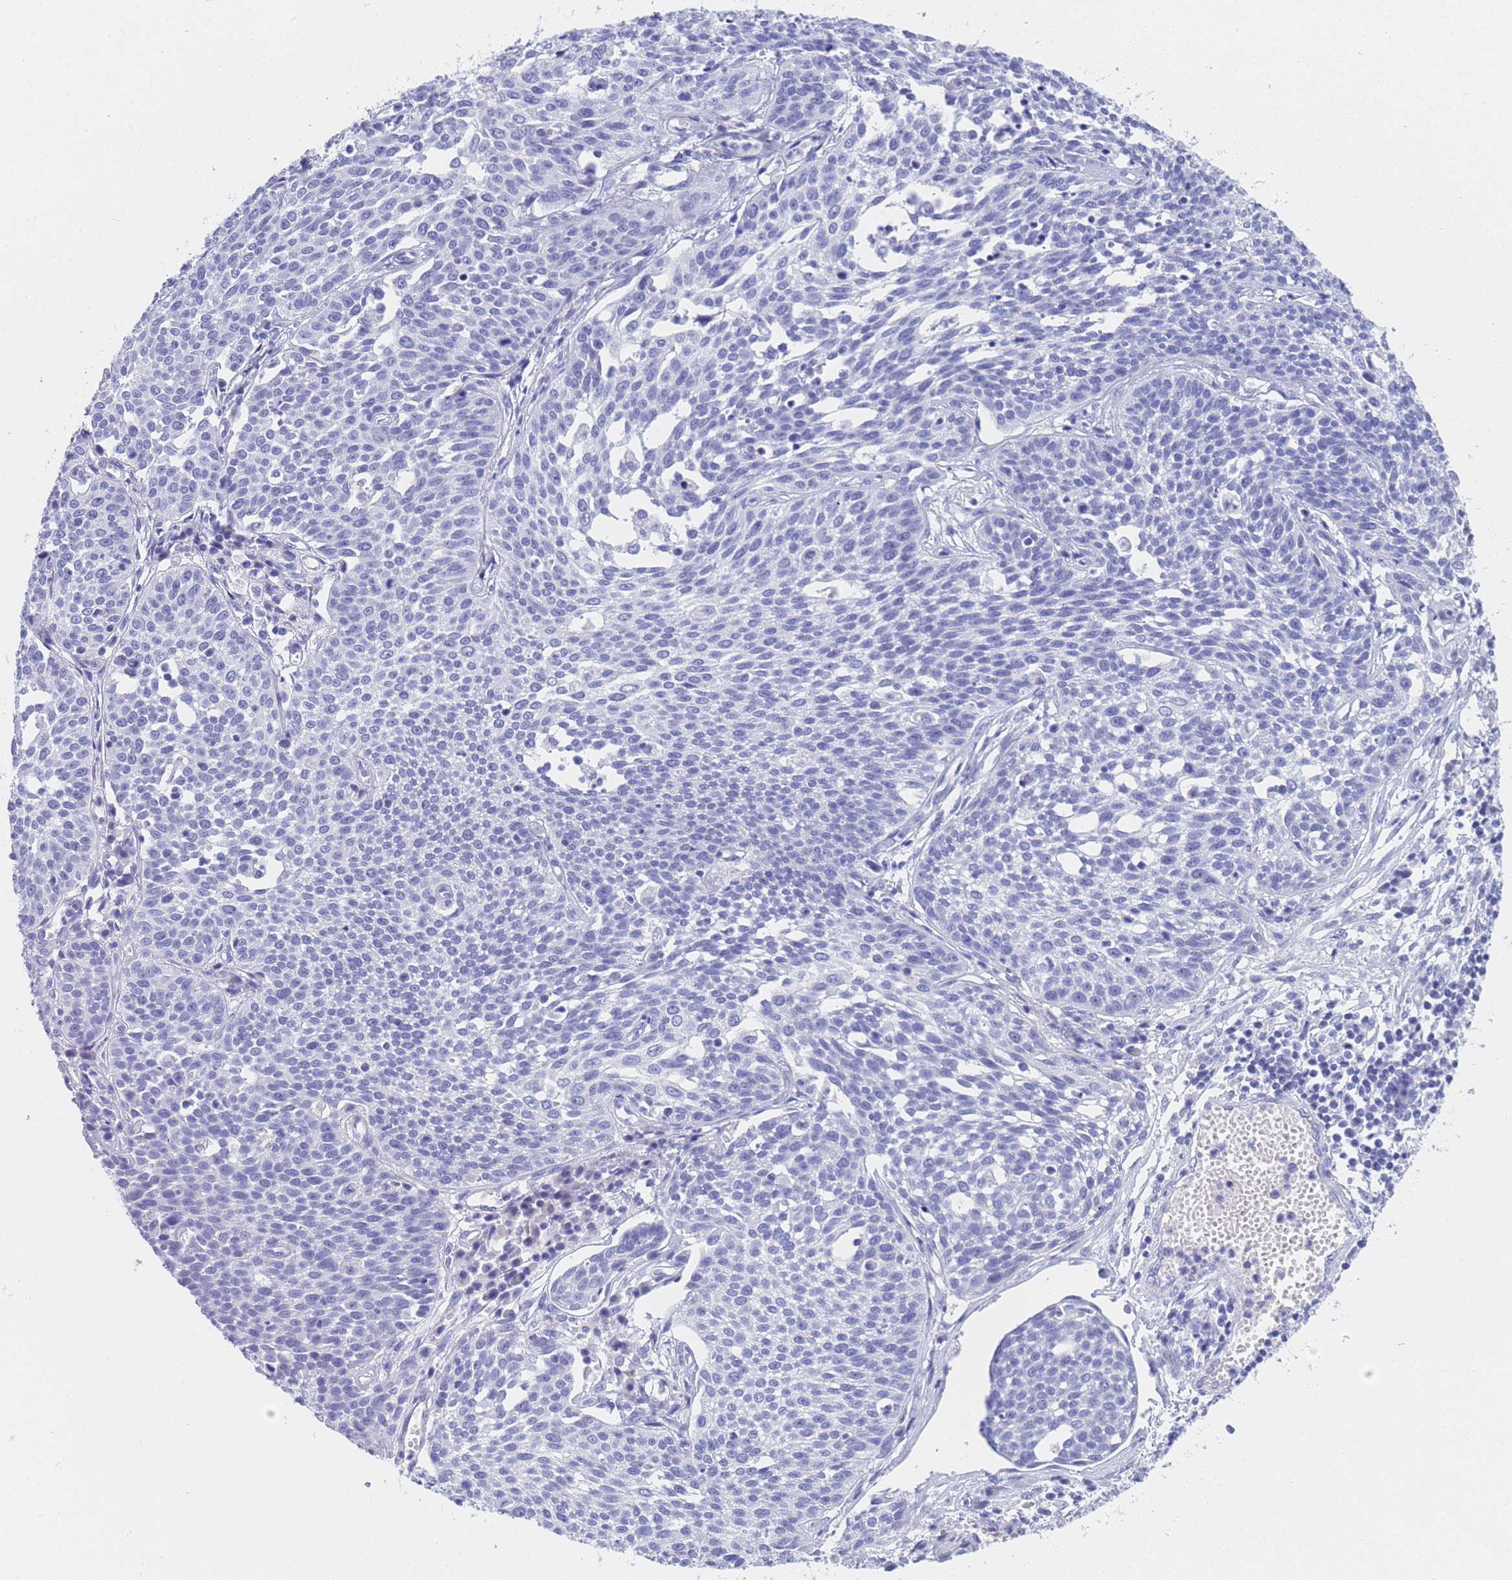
{"staining": {"intensity": "negative", "quantity": "none", "location": "none"}, "tissue": "cervical cancer", "cell_type": "Tumor cells", "image_type": "cancer", "snomed": [{"axis": "morphology", "description": "Squamous cell carcinoma, NOS"}, {"axis": "topography", "description": "Cervix"}], "caption": "This is a histopathology image of immunohistochemistry staining of squamous cell carcinoma (cervical), which shows no staining in tumor cells.", "gene": "STATH", "patient": {"sex": "female", "age": 34}}